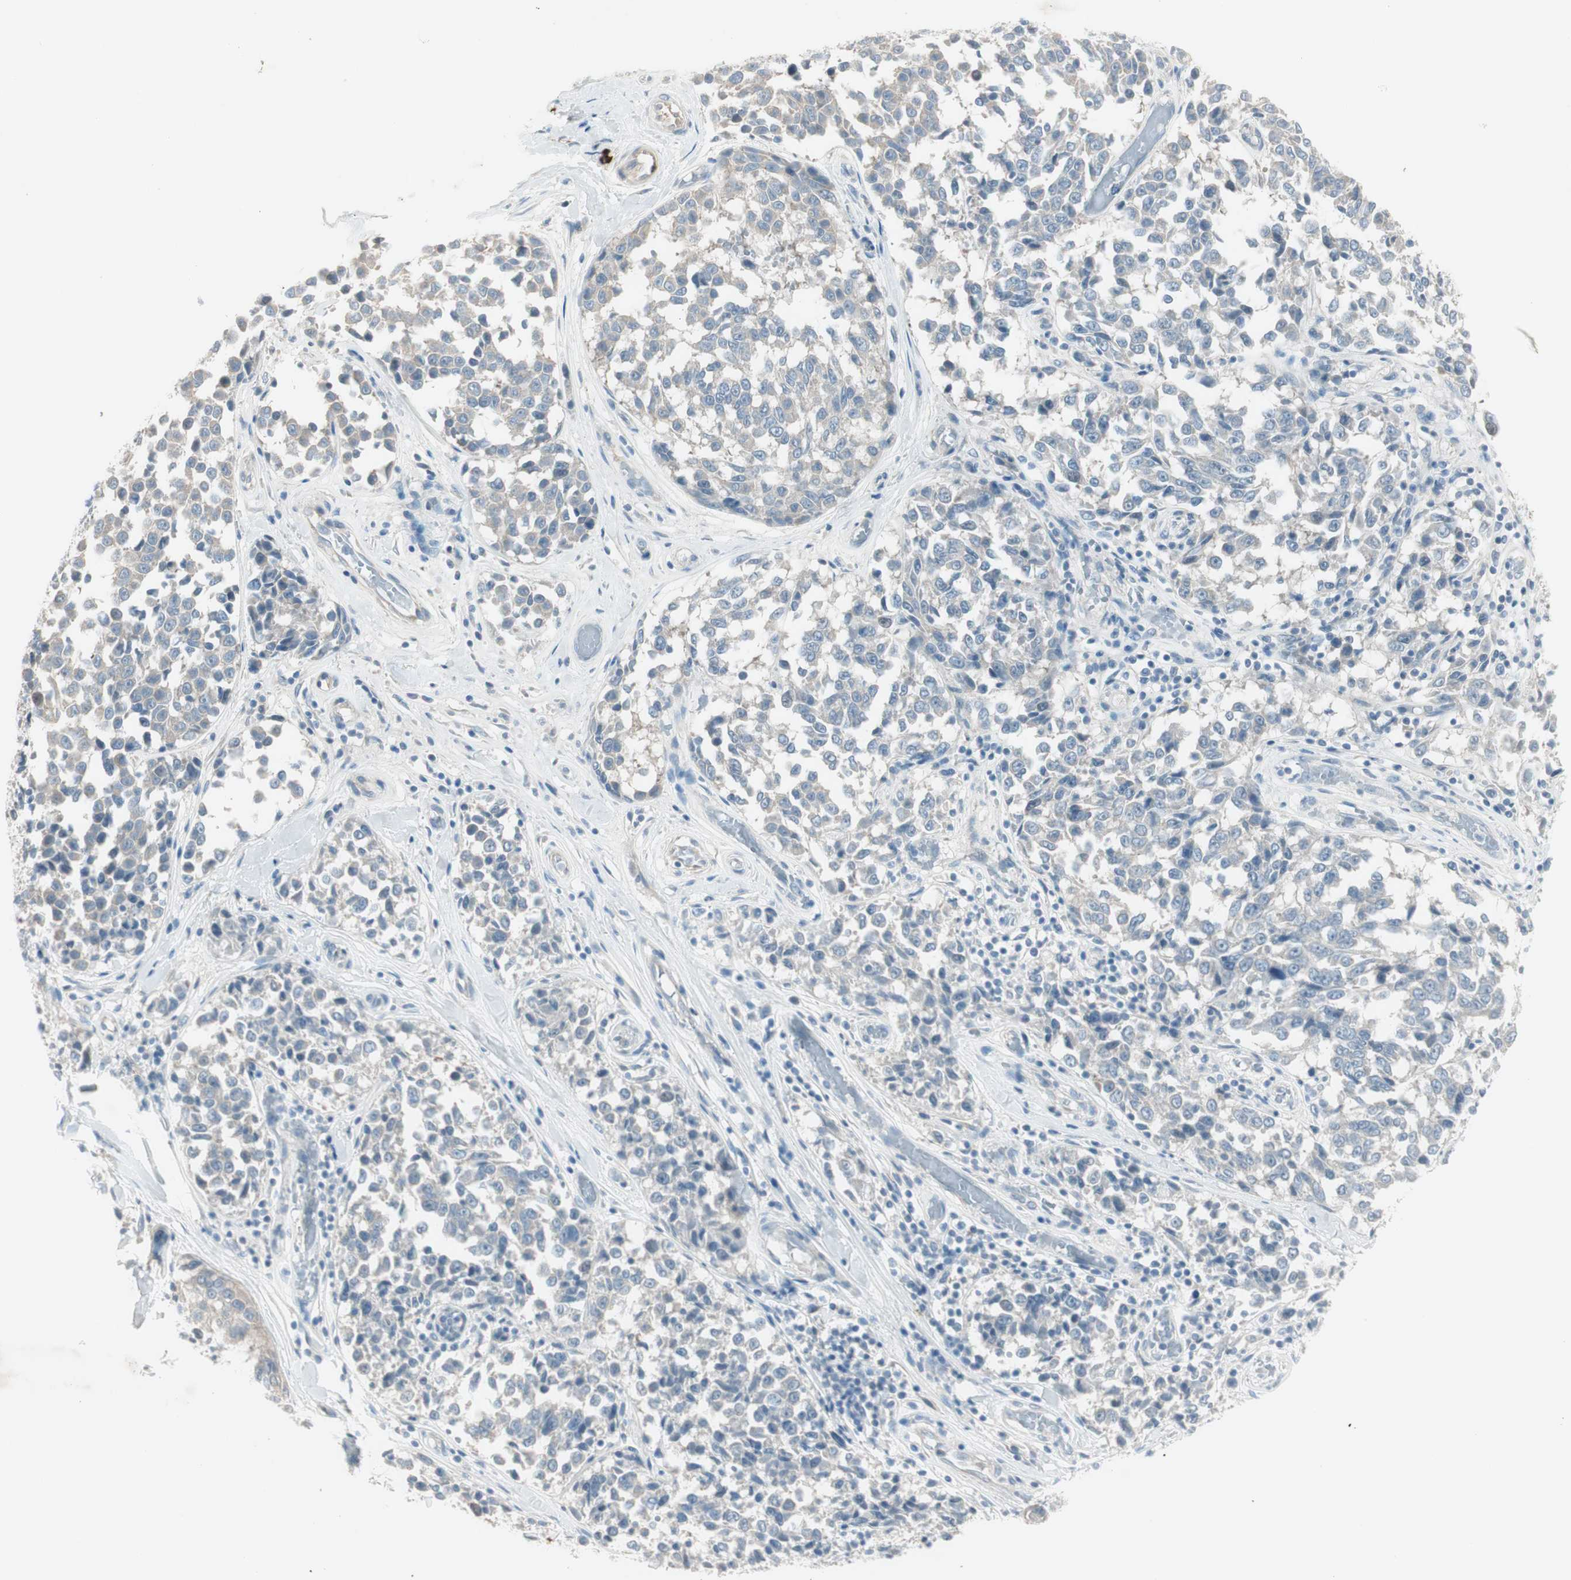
{"staining": {"intensity": "weak", "quantity": "<25%", "location": "cytoplasmic/membranous"}, "tissue": "melanoma", "cell_type": "Tumor cells", "image_type": "cancer", "snomed": [{"axis": "morphology", "description": "Malignant melanoma, NOS"}, {"axis": "topography", "description": "Skin"}], "caption": "There is no significant staining in tumor cells of melanoma.", "gene": "MAPRE3", "patient": {"sex": "female", "age": 64}}